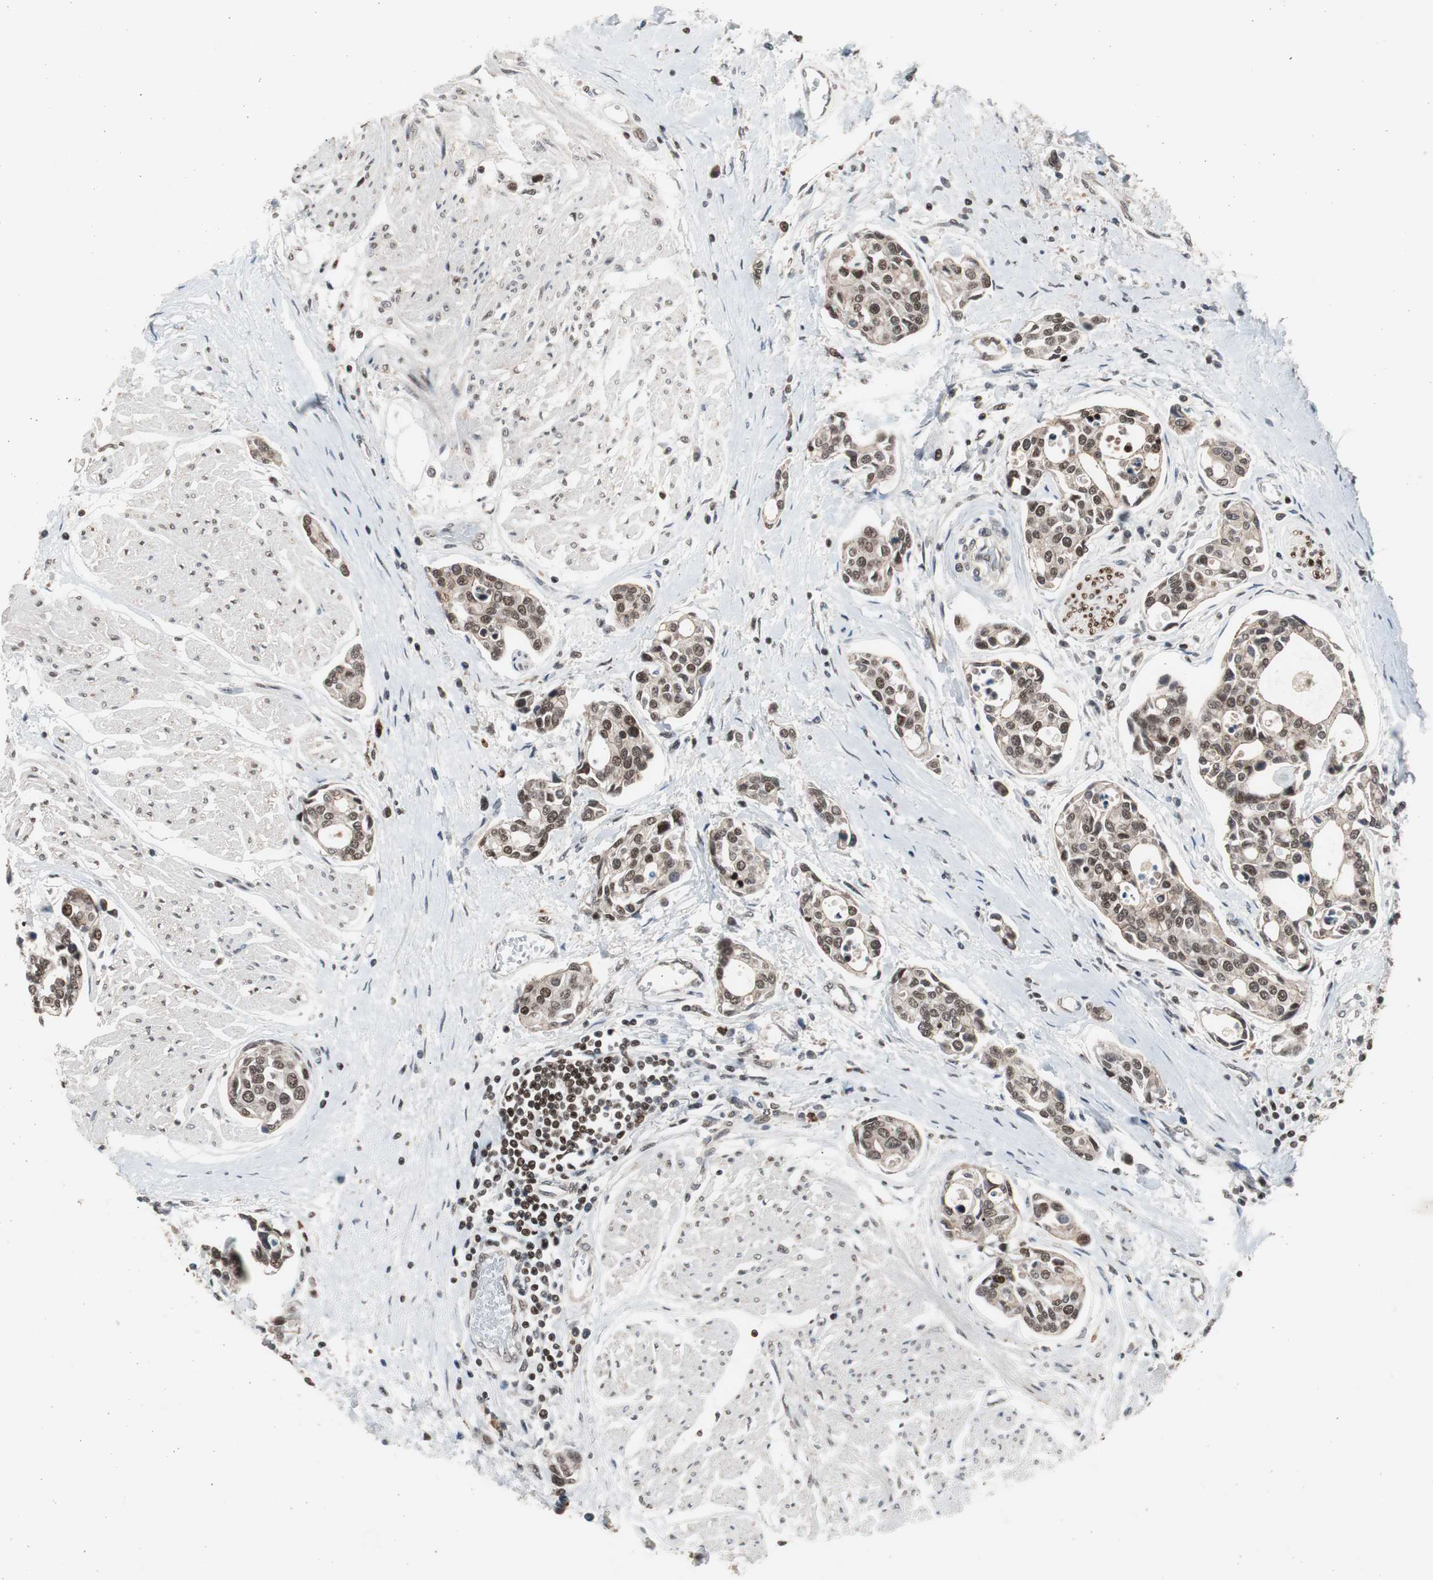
{"staining": {"intensity": "moderate", "quantity": ">75%", "location": "nuclear"}, "tissue": "urothelial cancer", "cell_type": "Tumor cells", "image_type": "cancer", "snomed": [{"axis": "morphology", "description": "Urothelial carcinoma, High grade"}, {"axis": "topography", "description": "Urinary bladder"}], "caption": "The image demonstrates a brown stain indicating the presence of a protein in the nuclear of tumor cells in urothelial carcinoma (high-grade). Nuclei are stained in blue.", "gene": "RPA1", "patient": {"sex": "male", "age": 78}}